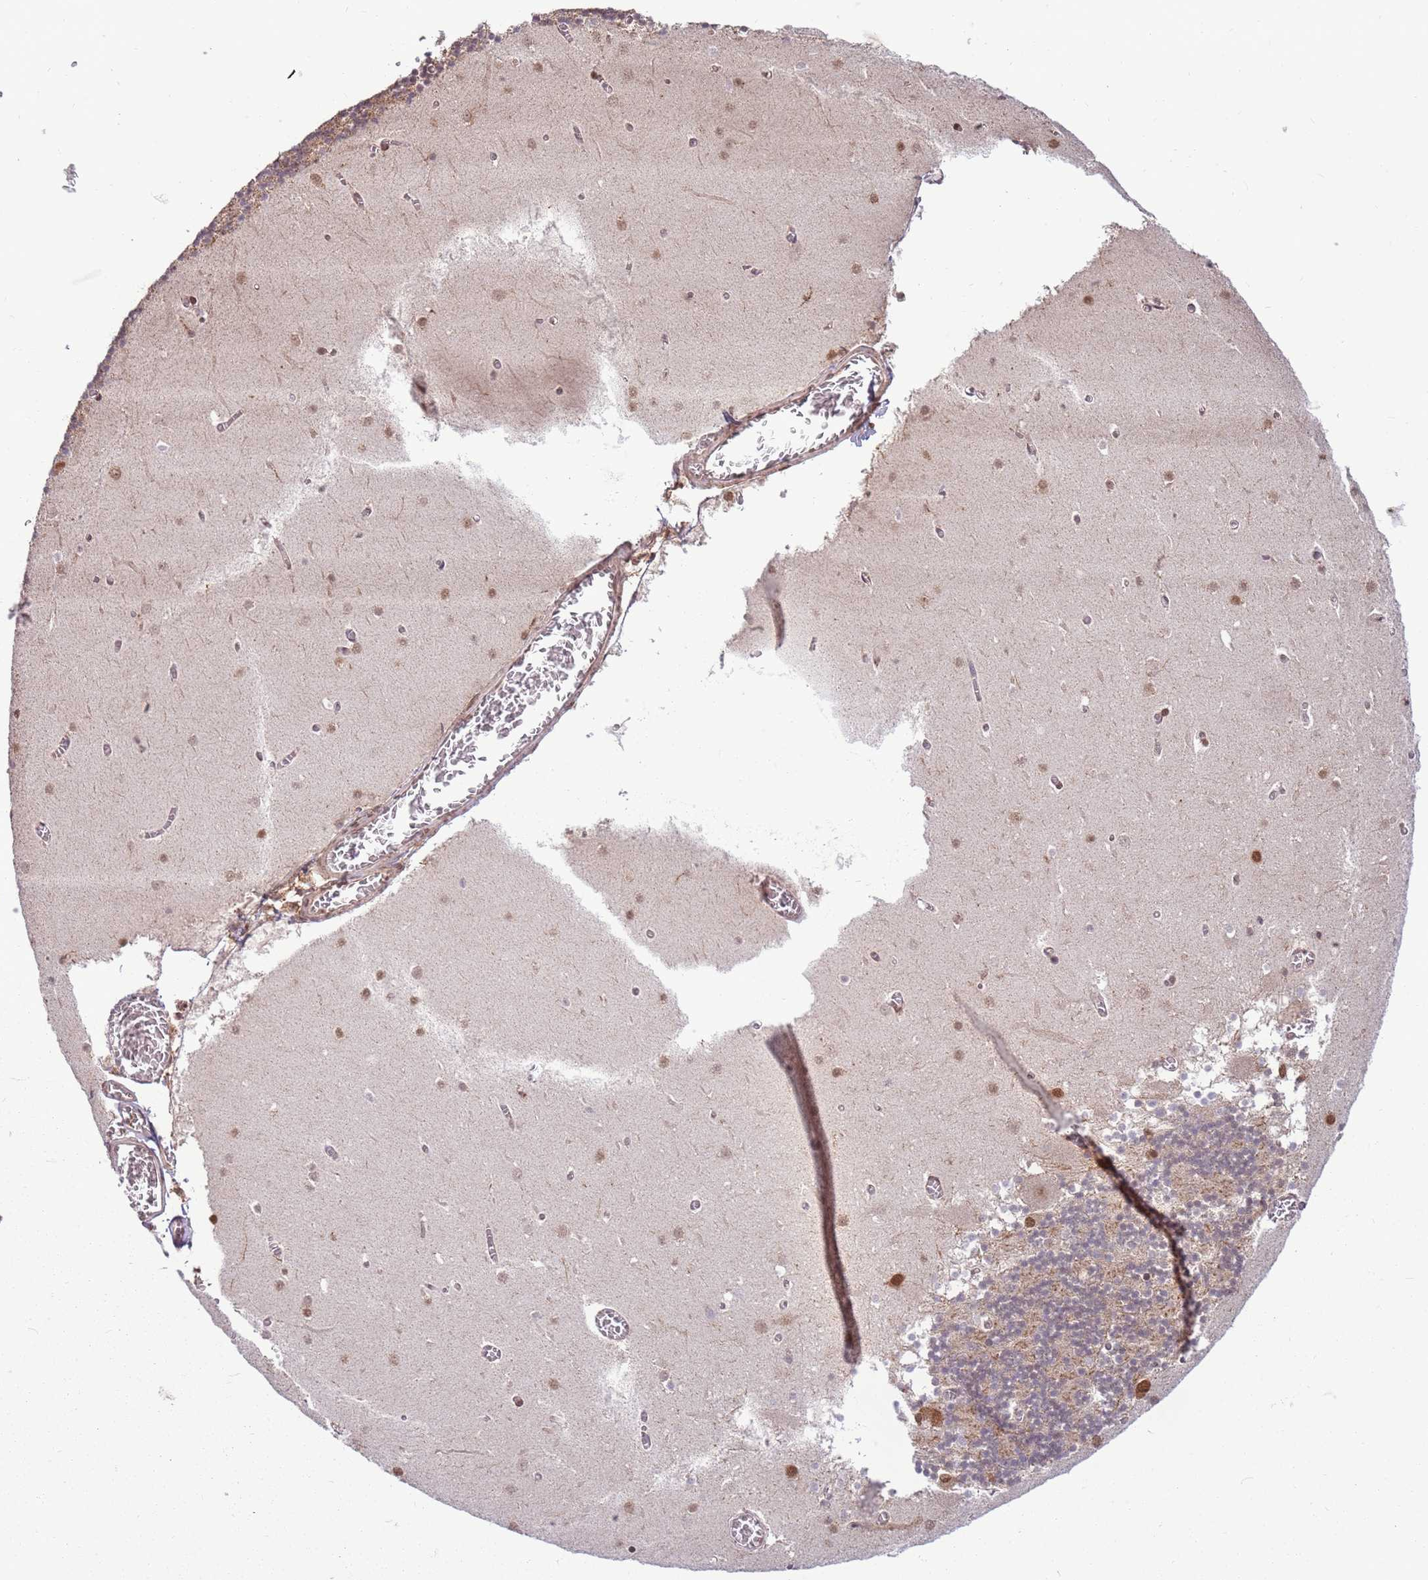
{"staining": {"intensity": "moderate", "quantity": ">75%", "location": "cytoplasmic/membranous,nuclear"}, "tissue": "cerebellum", "cell_type": "Cells in granular layer", "image_type": "normal", "snomed": [{"axis": "morphology", "description": "Normal tissue, NOS"}, {"axis": "topography", "description": "Cerebellum"}], "caption": "This image shows immunohistochemistry staining of benign human cerebellum, with medium moderate cytoplasmic/membranous,nuclear staining in about >75% of cells in granular layer.", "gene": "CEP170", "patient": {"sex": "female", "age": 28}}